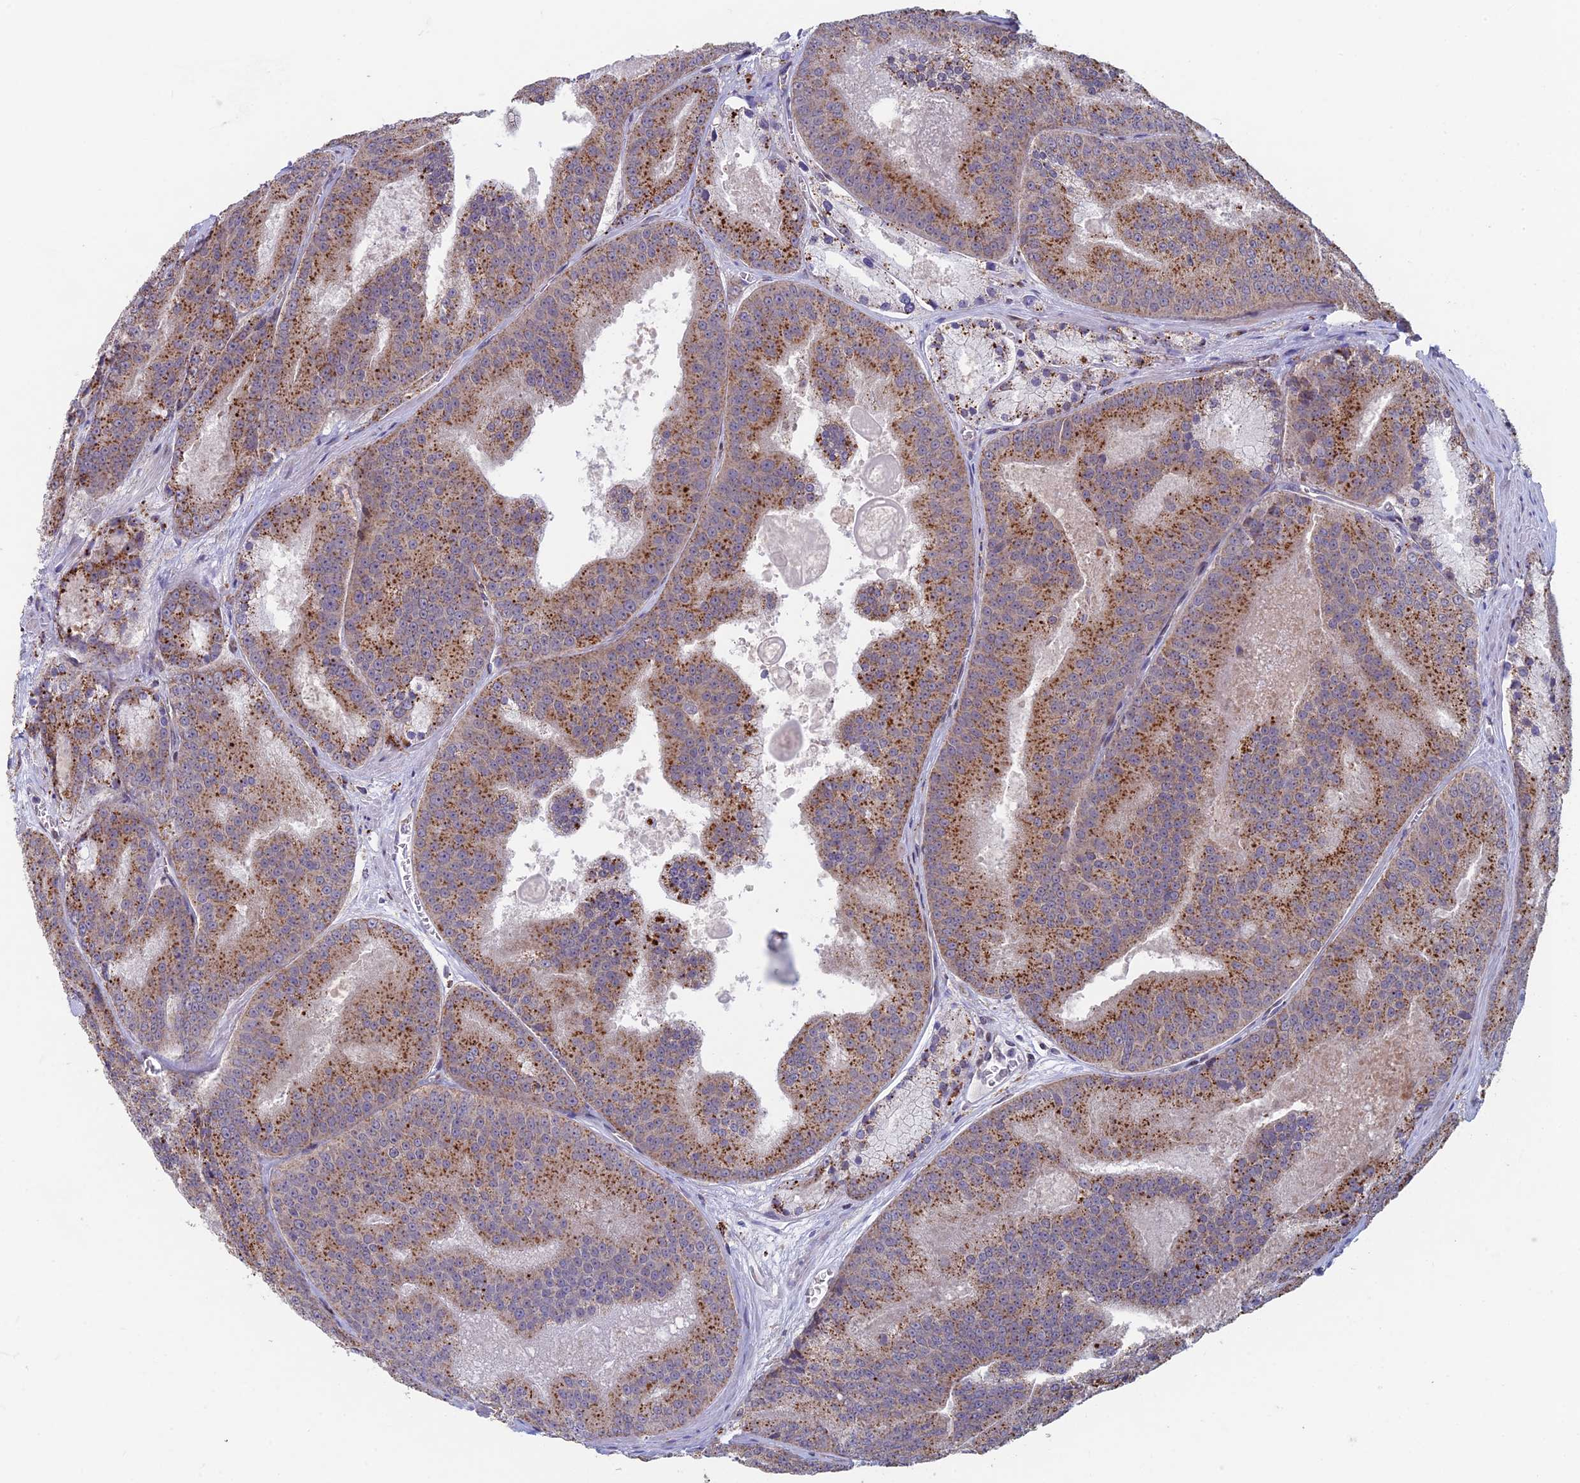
{"staining": {"intensity": "moderate", "quantity": ">75%", "location": "cytoplasmic/membranous"}, "tissue": "prostate cancer", "cell_type": "Tumor cells", "image_type": "cancer", "snomed": [{"axis": "morphology", "description": "Adenocarcinoma, High grade"}, {"axis": "topography", "description": "Prostate"}], "caption": "The histopathology image displays immunohistochemical staining of prostate cancer (high-grade adenocarcinoma). There is moderate cytoplasmic/membranous positivity is identified in about >75% of tumor cells. Immunohistochemistry (ihc) stains the protein in brown and the nuclei are stained blue.", "gene": "FOXS1", "patient": {"sex": "male", "age": 61}}